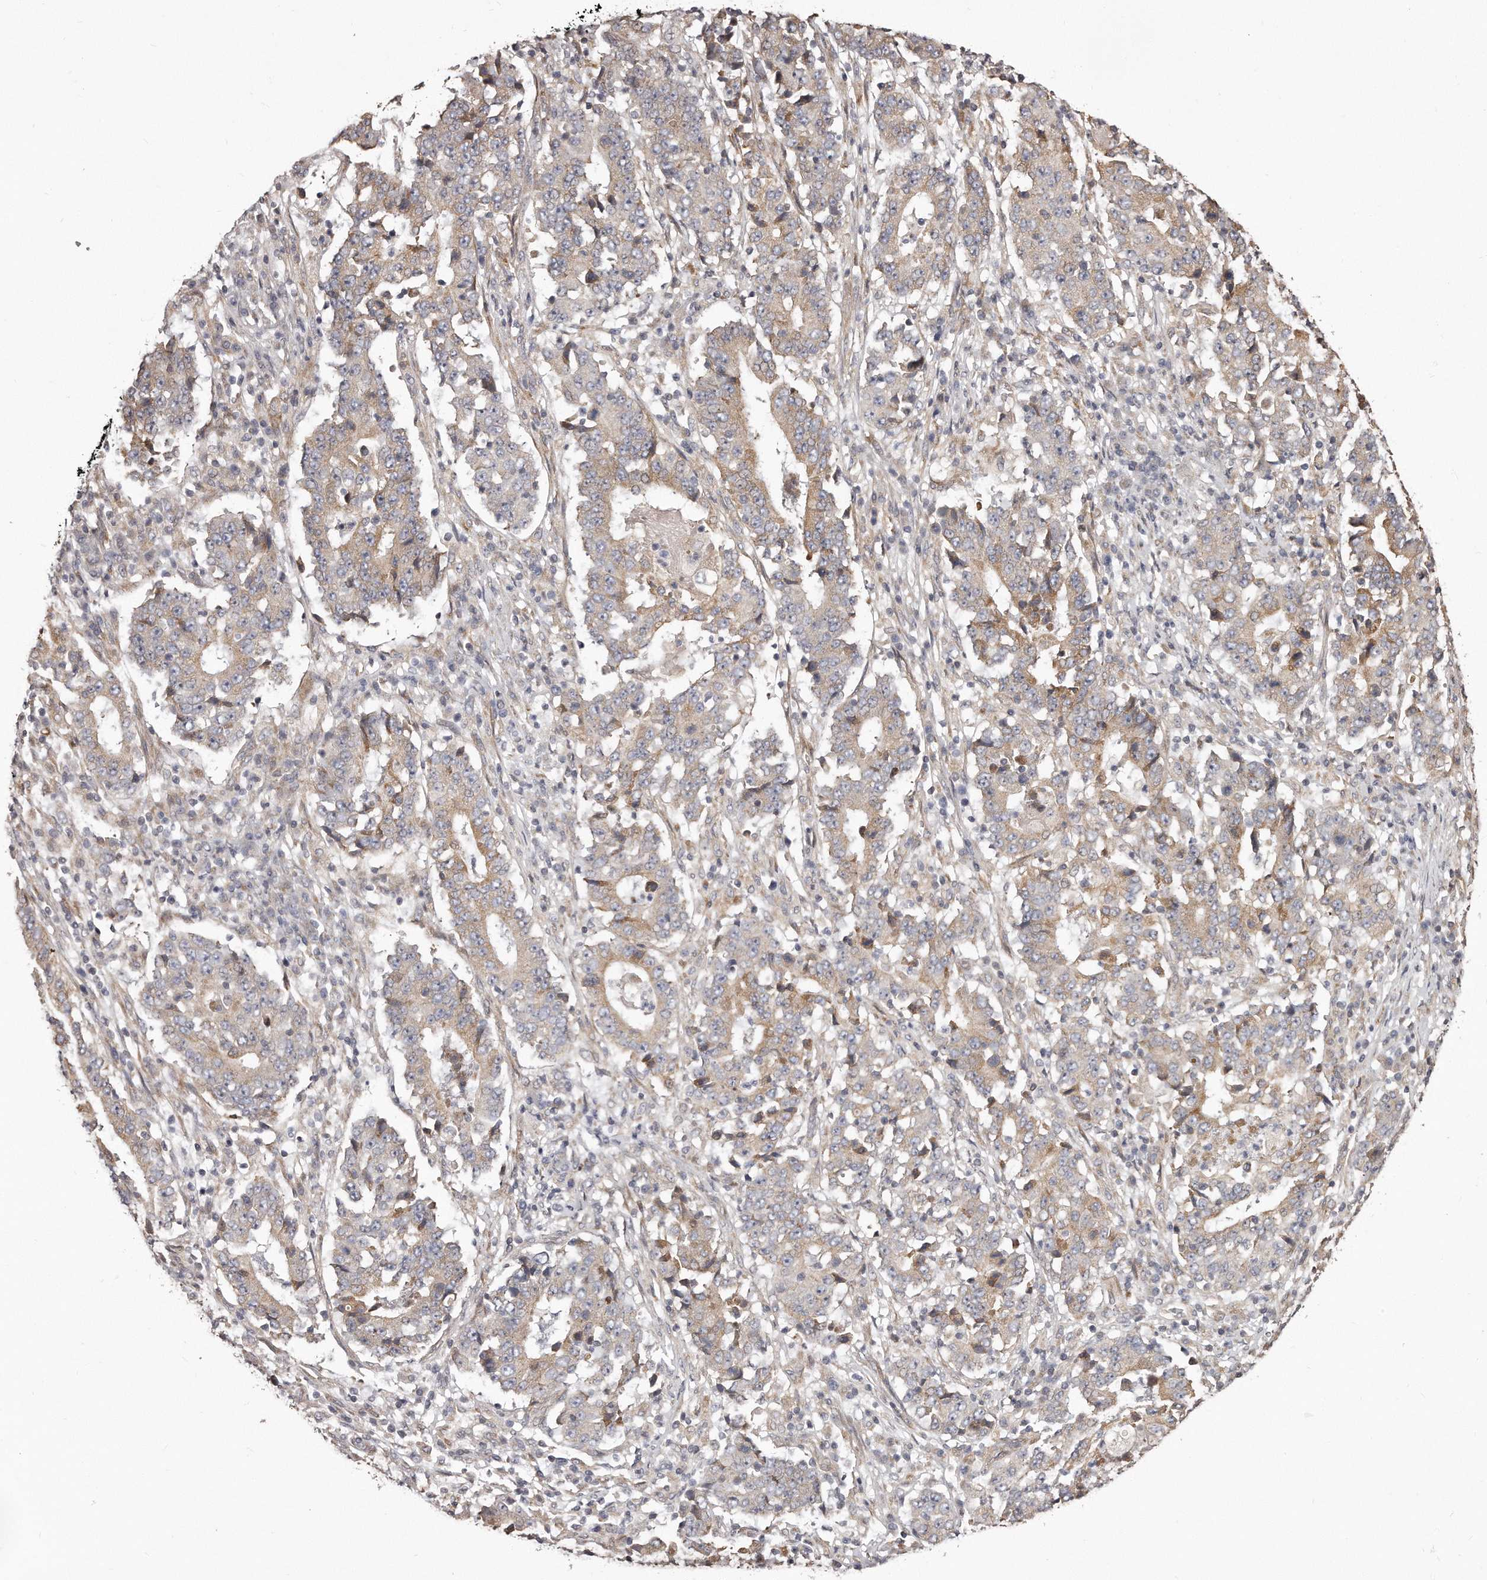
{"staining": {"intensity": "weak", "quantity": ">75%", "location": "cytoplasmic/membranous"}, "tissue": "stomach cancer", "cell_type": "Tumor cells", "image_type": "cancer", "snomed": [{"axis": "morphology", "description": "Adenocarcinoma, NOS"}, {"axis": "topography", "description": "Stomach"}], "caption": "This image displays IHC staining of stomach cancer, with low weak cytoplasmic/membranous staining in approximately >75% of tumor cells.", "gene": "TRAPPC14", "patient": {"sex": "male", "age": 59}}